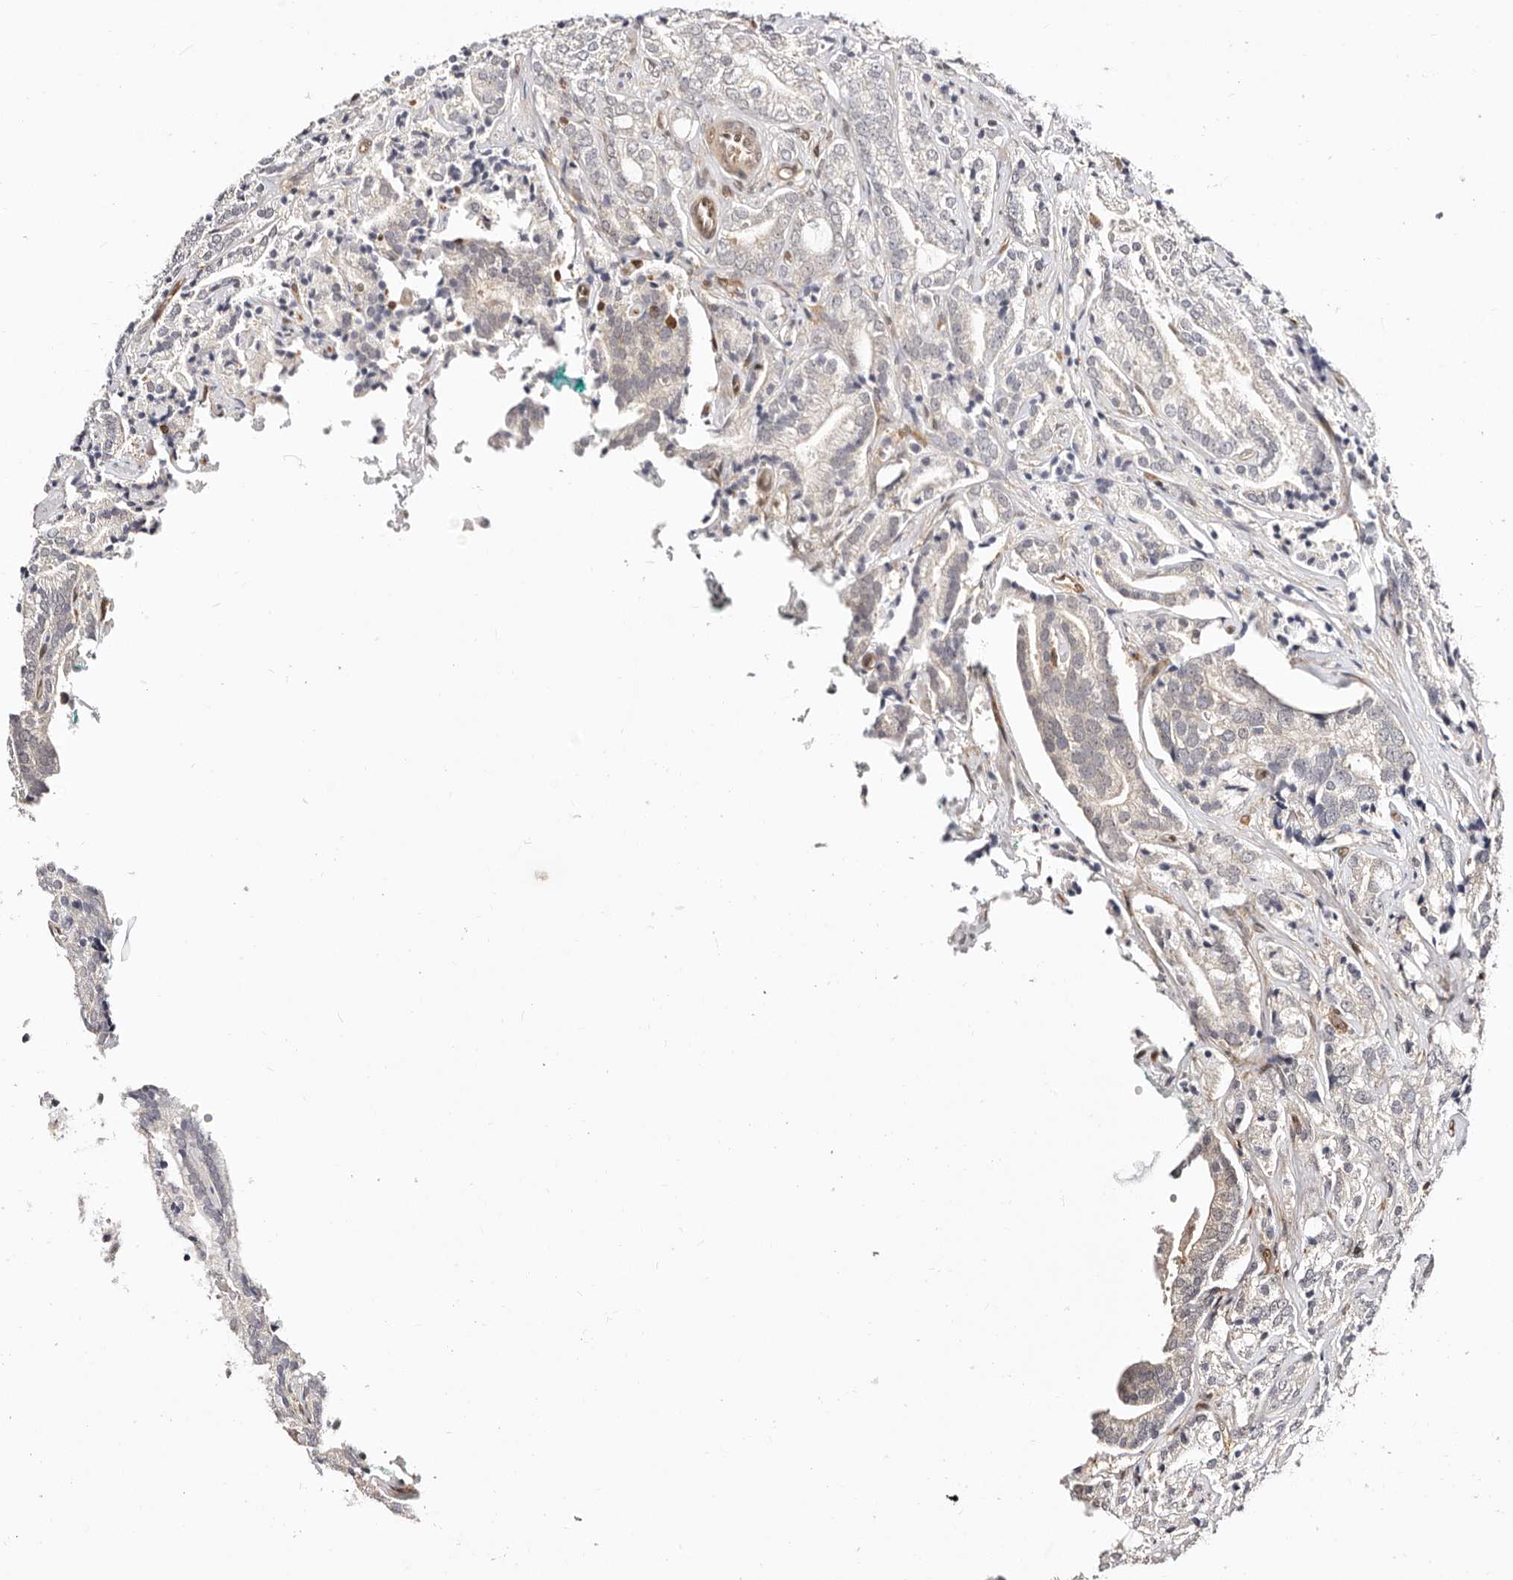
{"staining": {"intensity": "negative", "quantity": "none", "location": "none"}, "tissue": "prostate cancer", "cell_type": "Tumor cells", "image_type": "cancer", "snomed": [{"axis": "morphology", "description": "Adenocarcinoma, High grade"}, {"axis": "topography", "description": "Prostate"}], "caption": "Tumor cells are negative for brown protein staining in prostate adenocarcinoma (high-grade).", "gene": "STAT5A", "patient": {"sex": "male", "age": 57}}